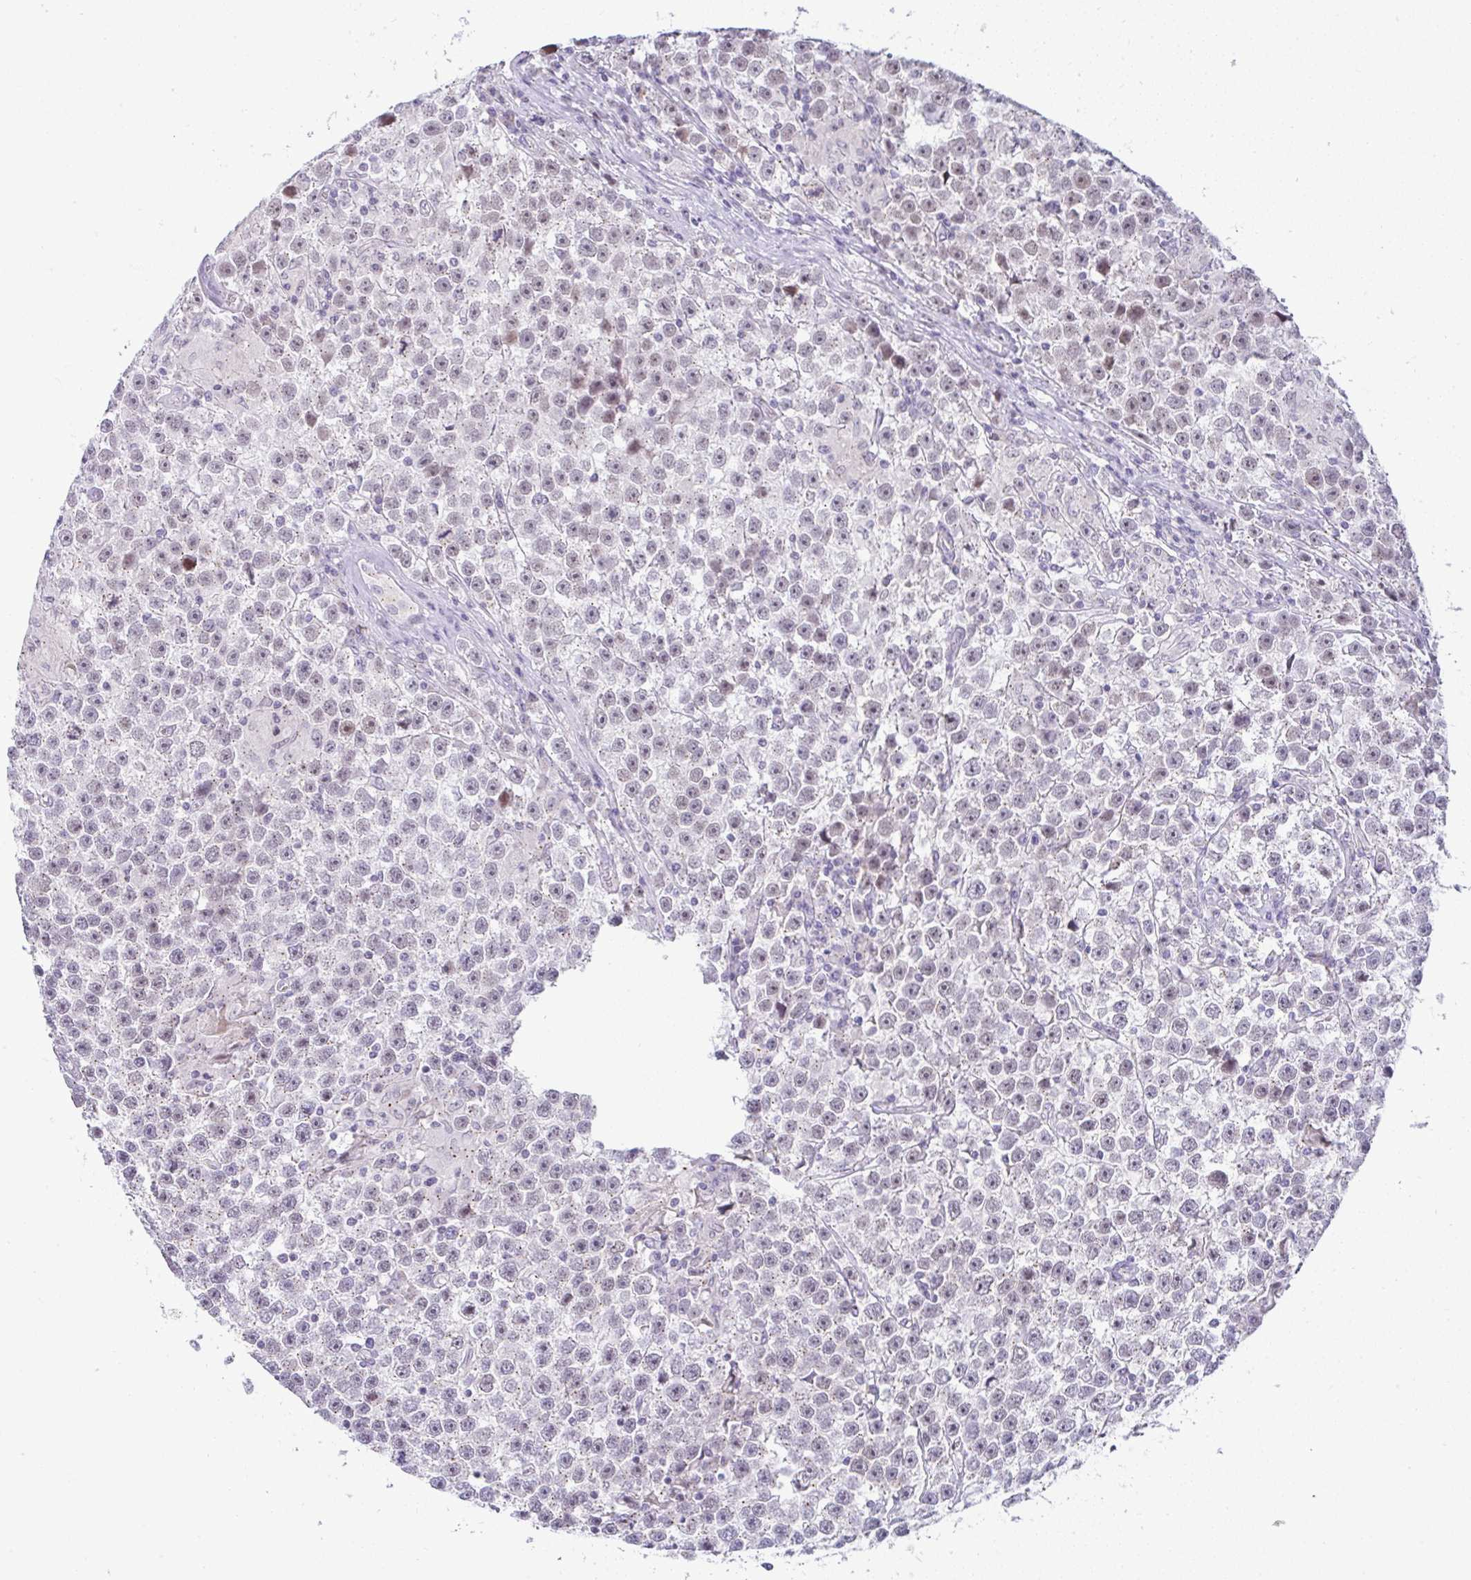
{"staining": {"intensity": "weak", "quantity": "<25%", "location": "nuclear"}, "tissue": "testis cancer", "cell_type": "Tumor cells", "image_type": "cancer", "snomed": [{"axis": "morphology", "description": "Seminoma, NOS"}, {"axis": "topography", "description": "Testis"}], "caption": "Testis seminoma stained for a protein using immunohistochemistry (IHC) reveals no staining tumor cells.", "gene": "FAM177A1", "patient": {"sex": "male", "age": 31}}